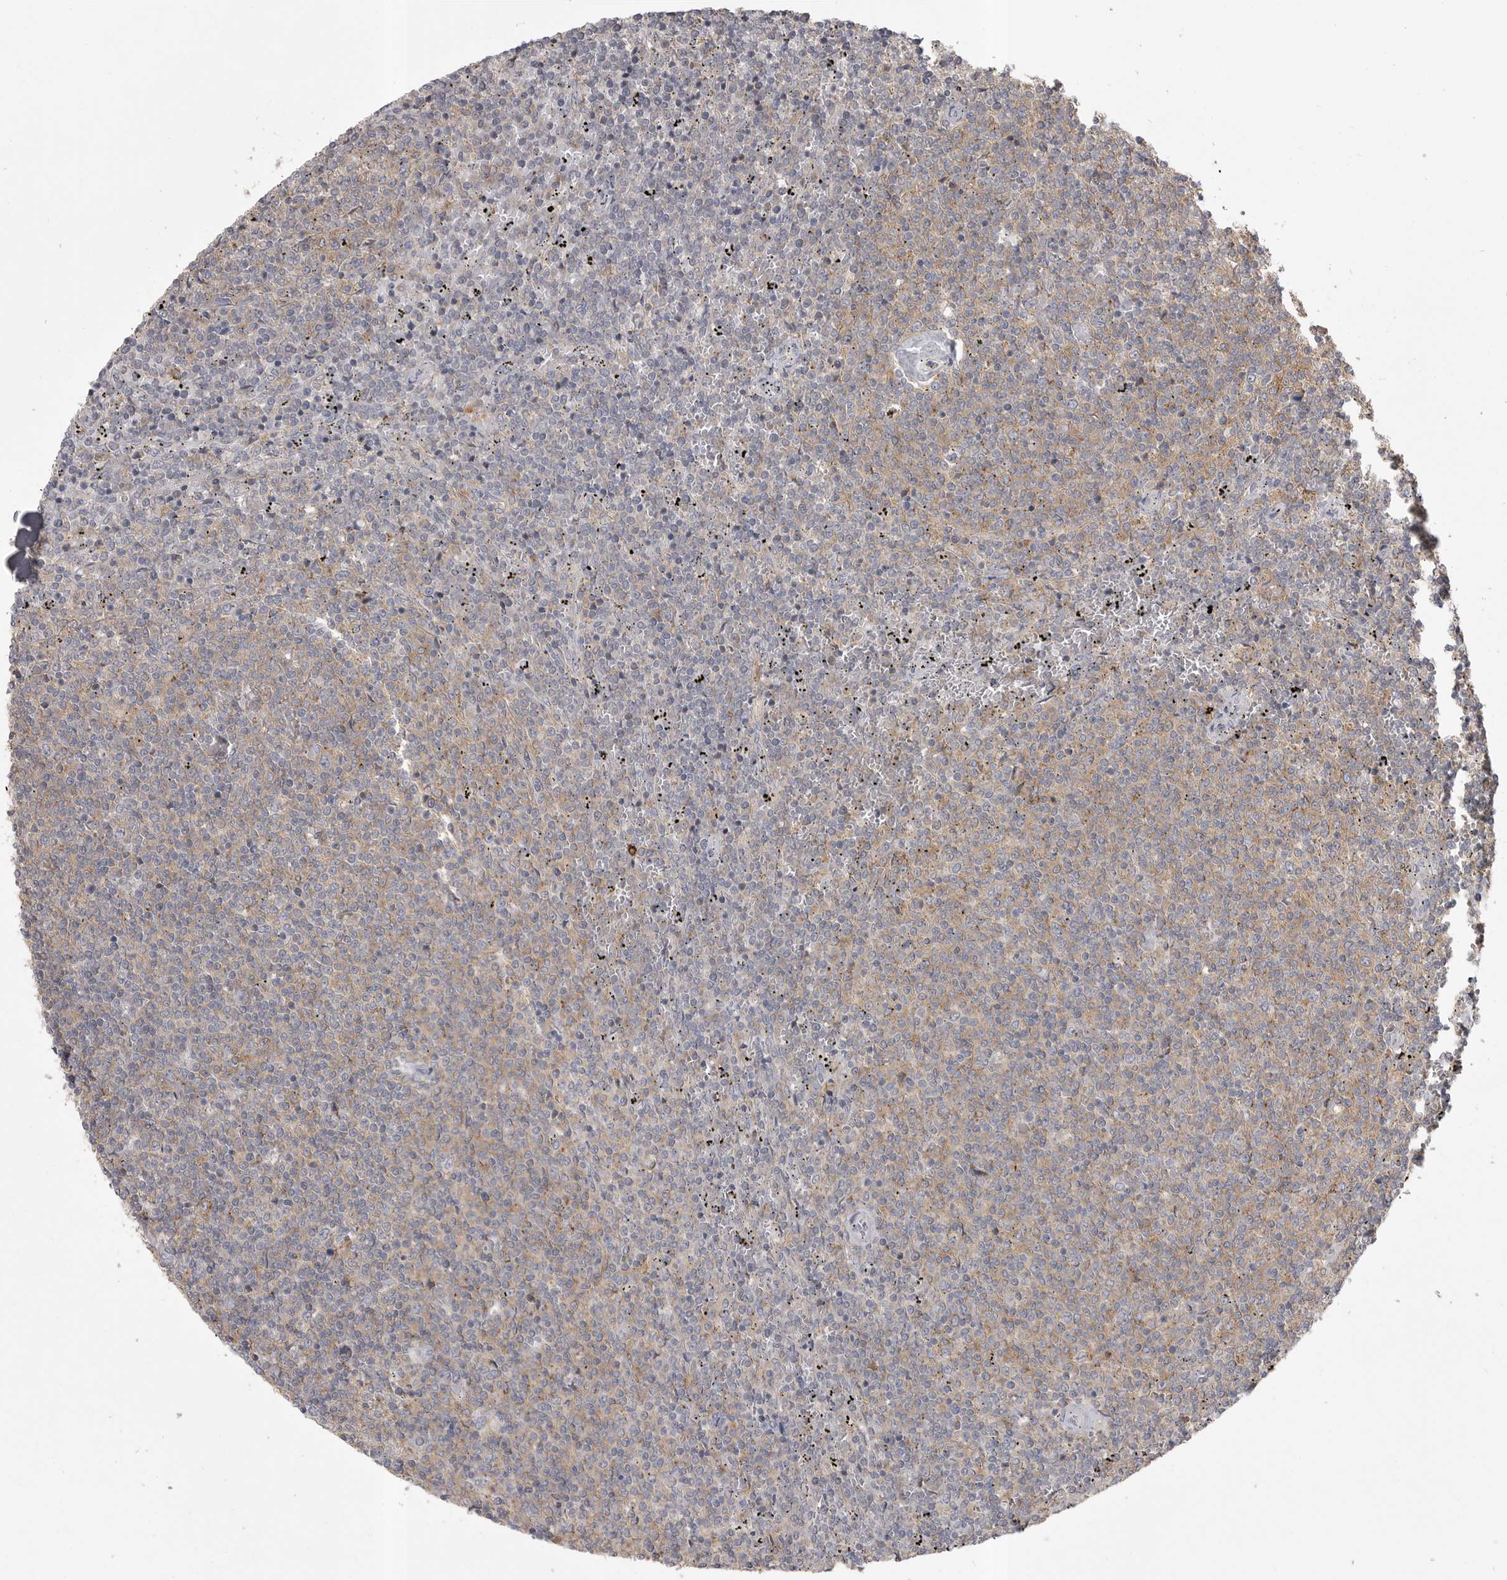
{"staining": {"intensity": "weak", "quantity": "25%-75%", "location": "cytoplasmic/membranous"}, "tissue": "lymphoma", "cell_type": "Tumor cells", "image_type": "cancer", "snomed": [{"axis": "morphology", "description": "Malignant lymphoma, non-Hodgkin's type, Low grade"}, {"axis": "topography", "description": "Spleen"}], "caption": "A brown stain shows weak cytoplasmic/membranous expression of a protein in lymphoma tumor cells.", "gene": "CMTM6", "patient": {"sex": "female", "age": 50}}